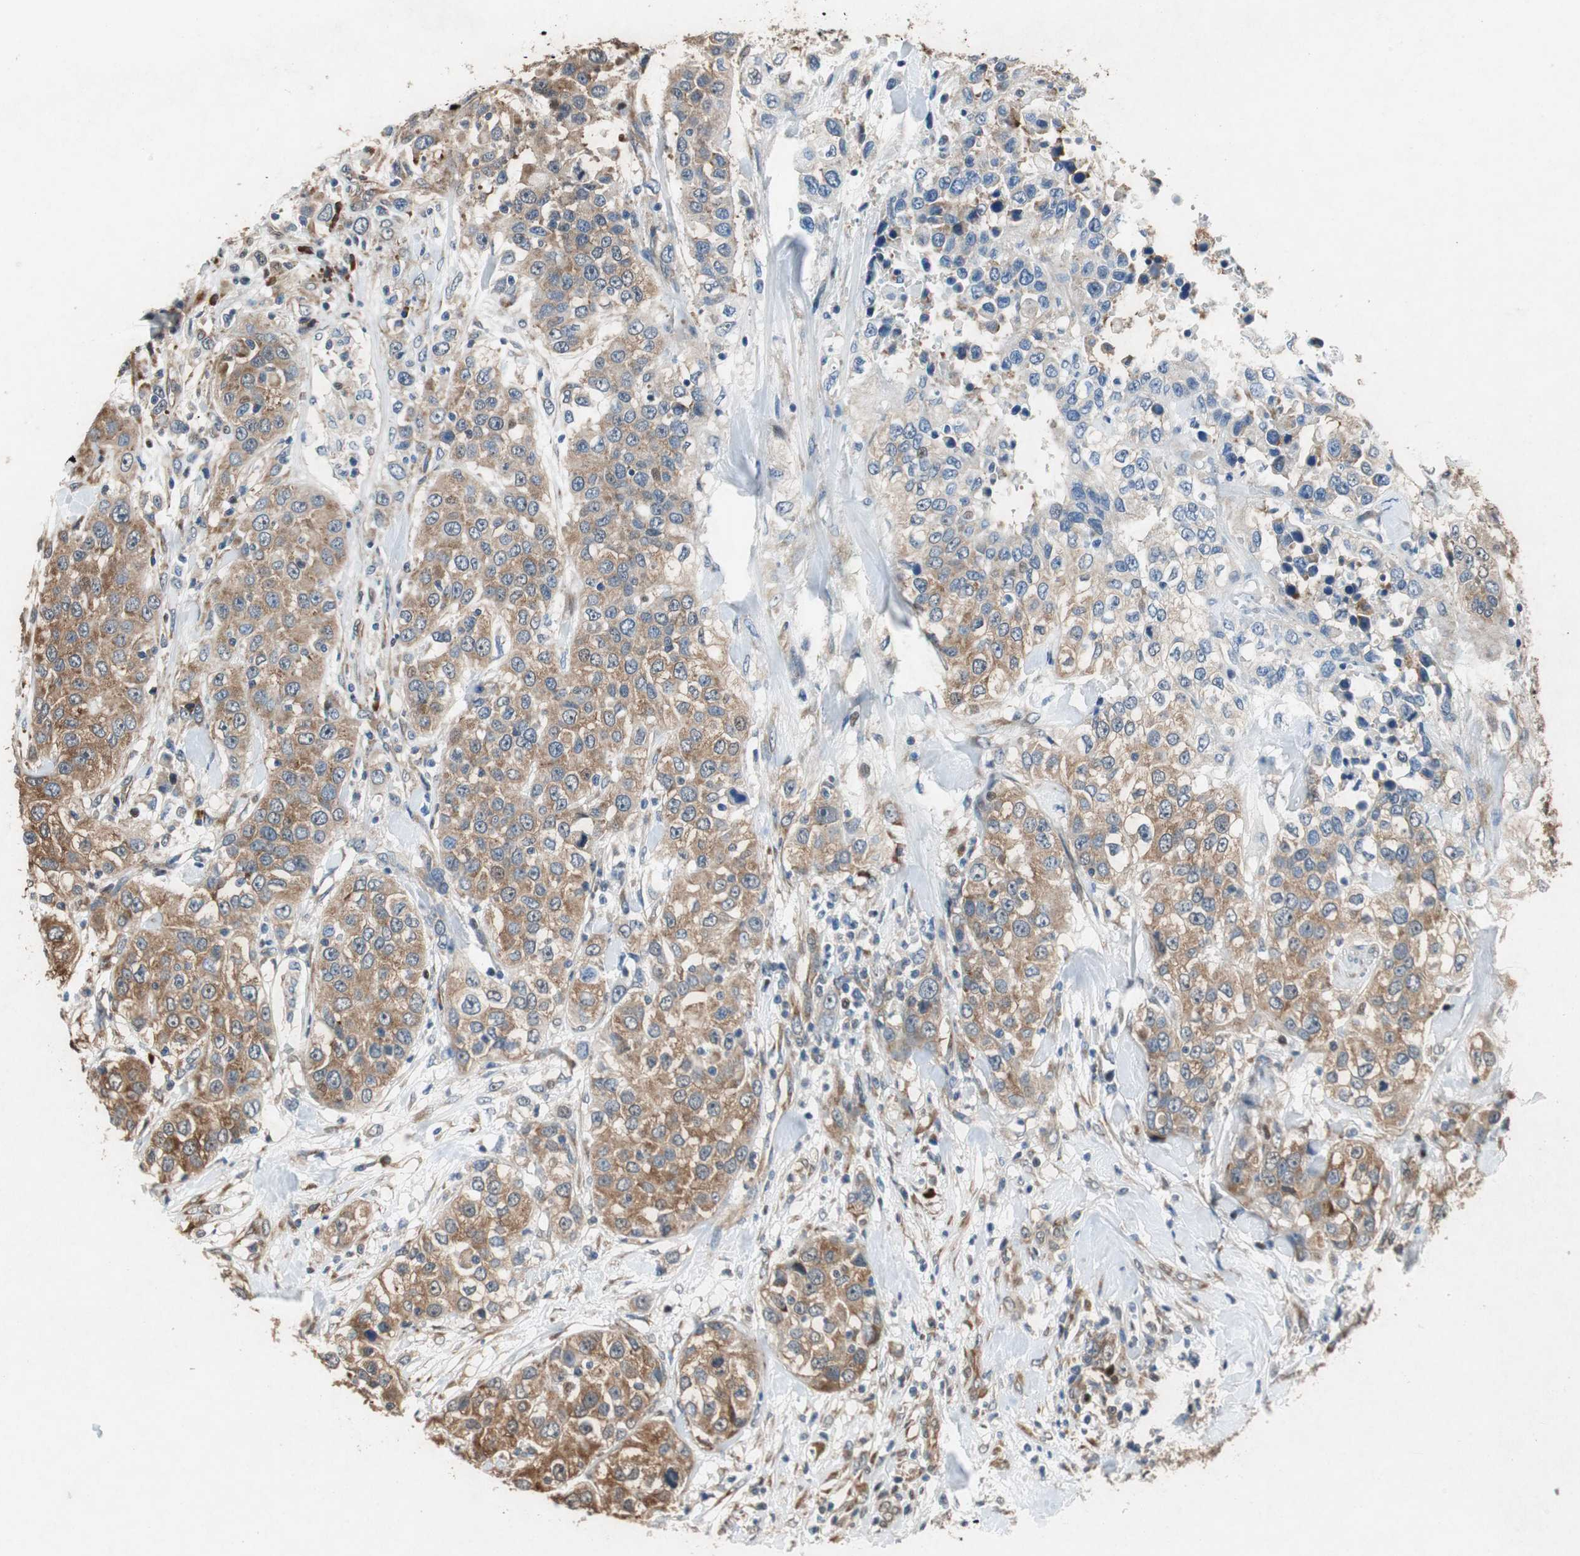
{"staining": {"intensity": "moderate", "quantity": ">75%", "location": "cytoplasmic/membranous"}, "tissue": "urothelial cancer", "cell_type": "Tumor cells", "image_type": "cancer", "snomed": [{"axis": "morphology", "description": "Urothelial carcinoma, High grade"}, {"axis": "topography", "description": "Urinary bladder"}], "caption": "Immunohistochemical staining of high-grade urothelial carcinoma shows medium levels of moderate cytoplasmic/membranous expression in about >75% of tumor cells. The staining was performed using DAB (3,3'-diaminobenzidine), with brown indicating positive protein expression. Nuclei are stained blue with hematoxylin.", "gene": "RPL35", "patient": {"sex": "female", "age": 80}}